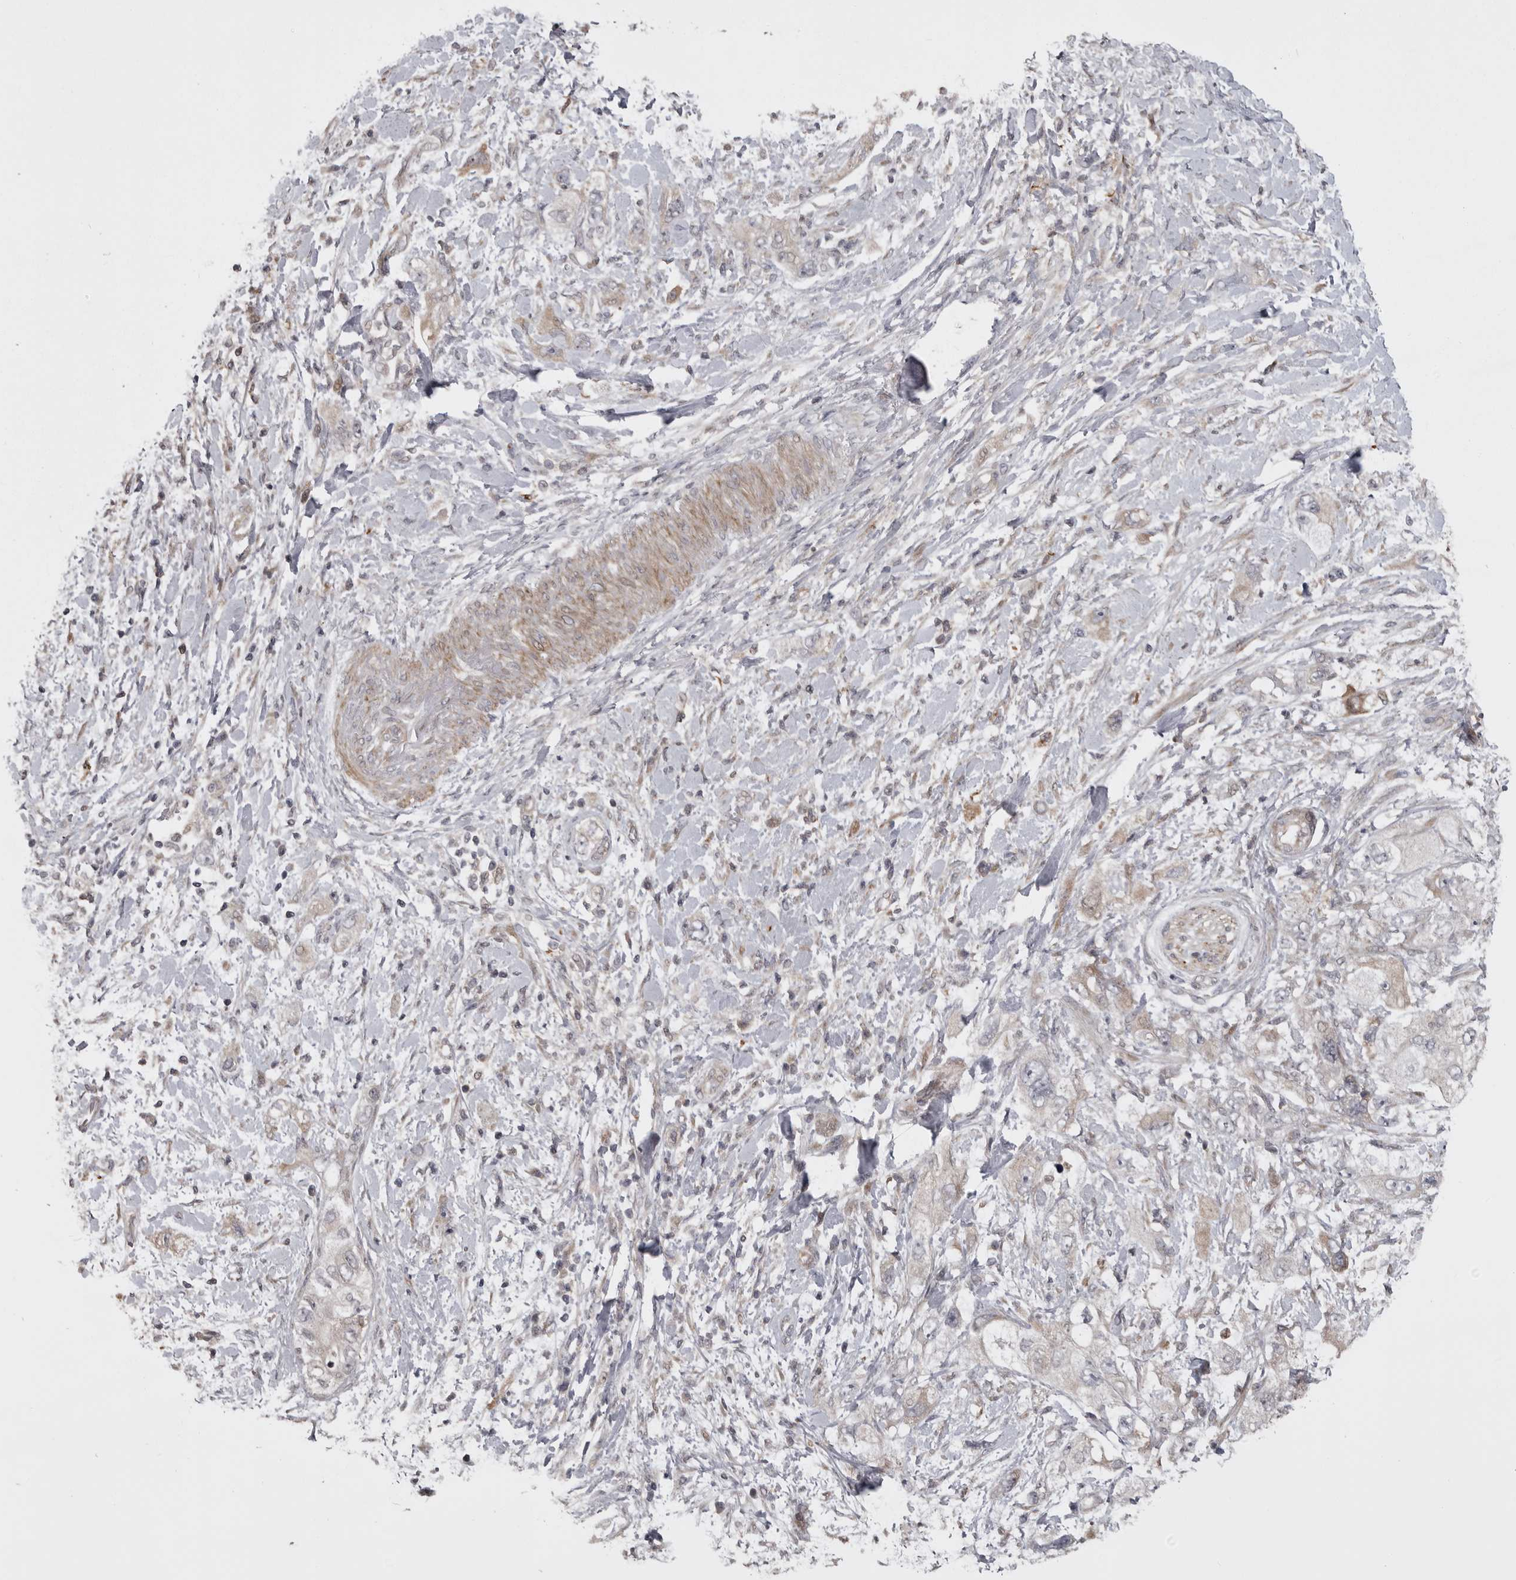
{"staining": {"intensity": "weak", "quantity": "25%-75%", "location": "cytoplasmic/membranous"}, "tissue": "pancreatic cancer", "cell_type": "Tumor cells", "image_type": "cancer", "snomed": [{"axis": "morphology", "description": "Adenocarcinoma, NOS"}, {"axis": "topography", "description": "Pancreas"}], "caption": "An image of human pancreatic cancer stained for a protein exhibits weak cytoplasmic/membranous brown staining in tumor cells.", "gene": "ZNRF1", "patient": {"sex": "female", "age": 73}}